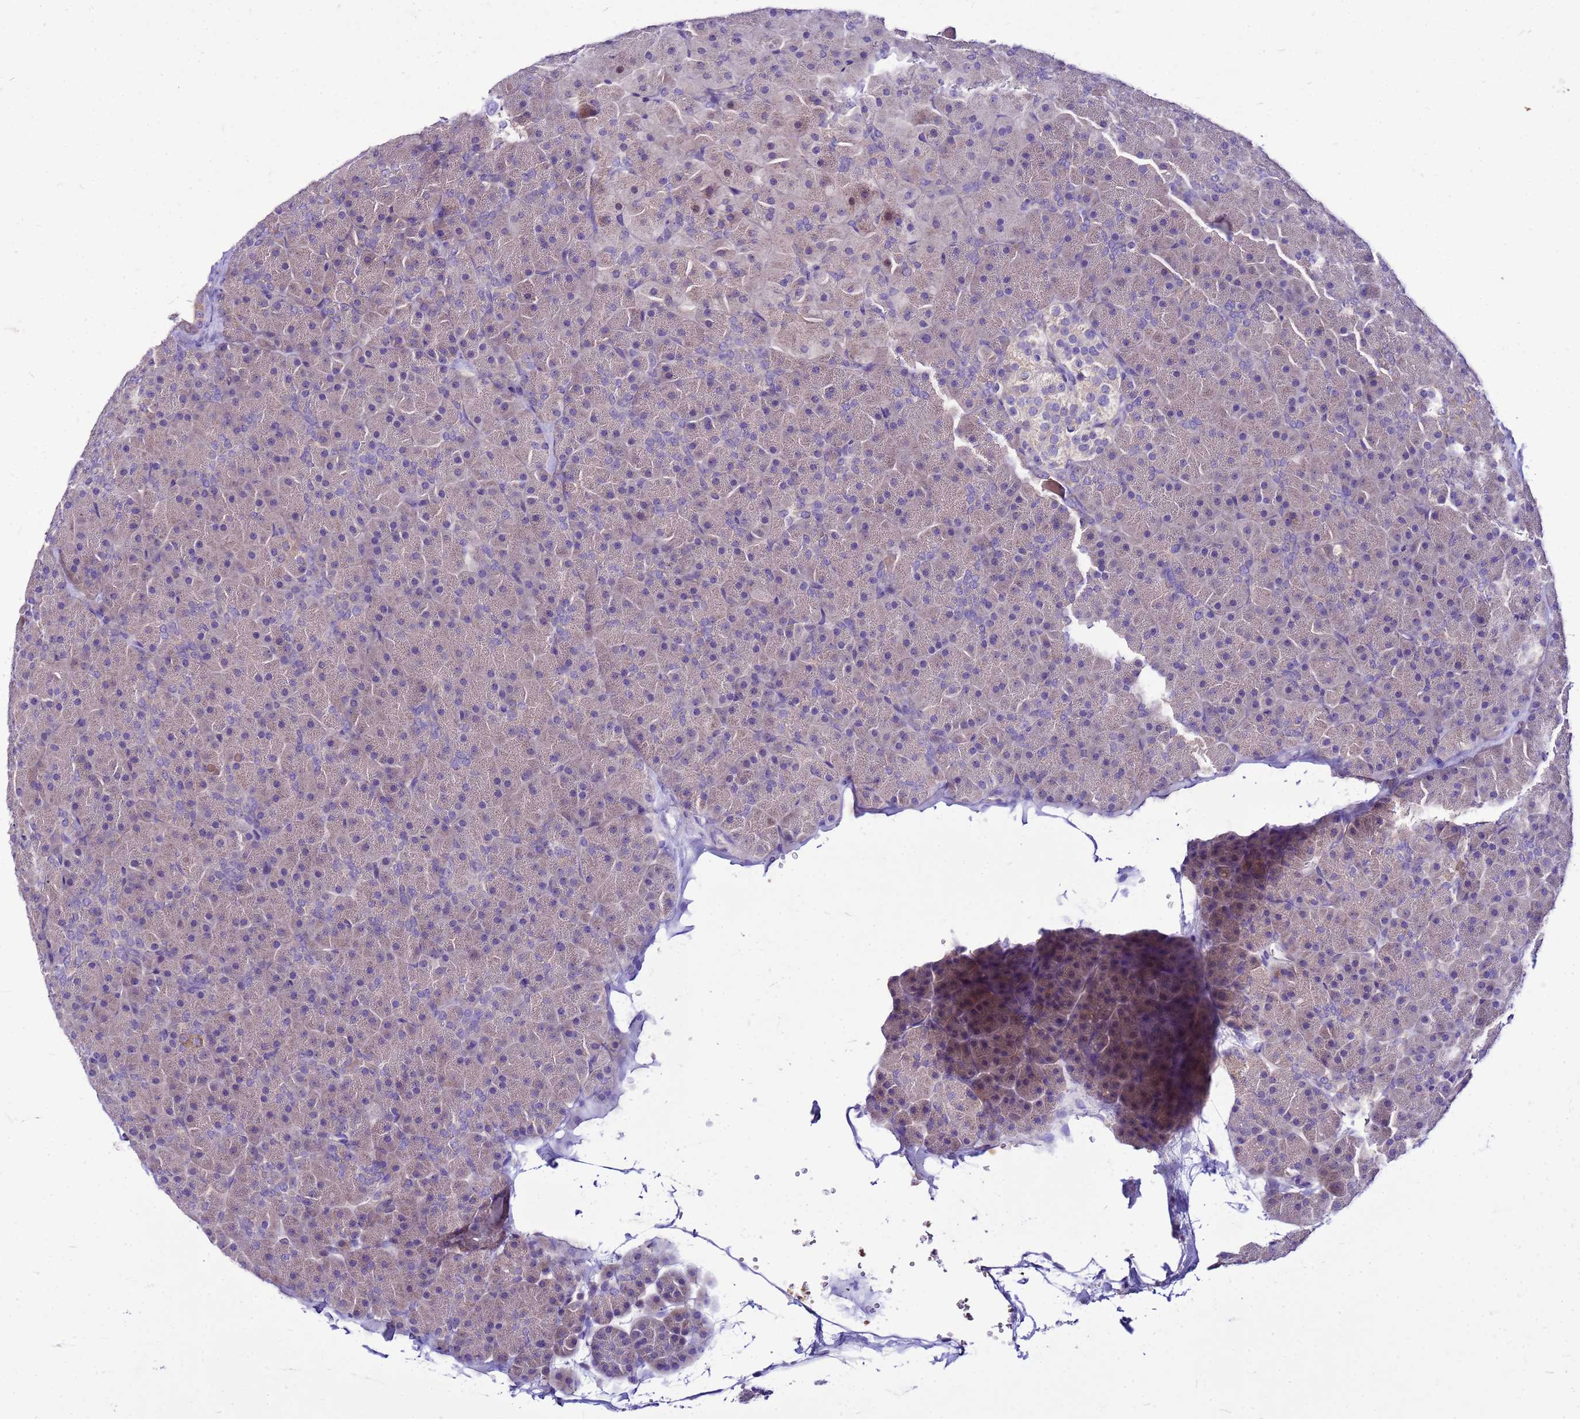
{"staining": {"intensity": "moderate", "quantity": "<25%", "location": "cytoplasmic/membranous"}, "tissue": "pancreas", "cell_type": "Exocrine glandular cells", "image_type": "normal", "snomed": [{"axis": "morphology", "description": "Normal tissue, NOS"}, {"axis": "topography", "description": "Pancreas"}], "caption": "A high-resolution image shows IHC staining of benign pancreas, which shows moderate cytoplasmic/membranous staining in approximately <25% of exocrine glandular cells. The staining is performed using DAB brown chromogen to label protein expression. The nuclei are counter-stained blue using hematoxylin.", "gene": "PKD1", "patient": {"sex": "male", "age": 36}}